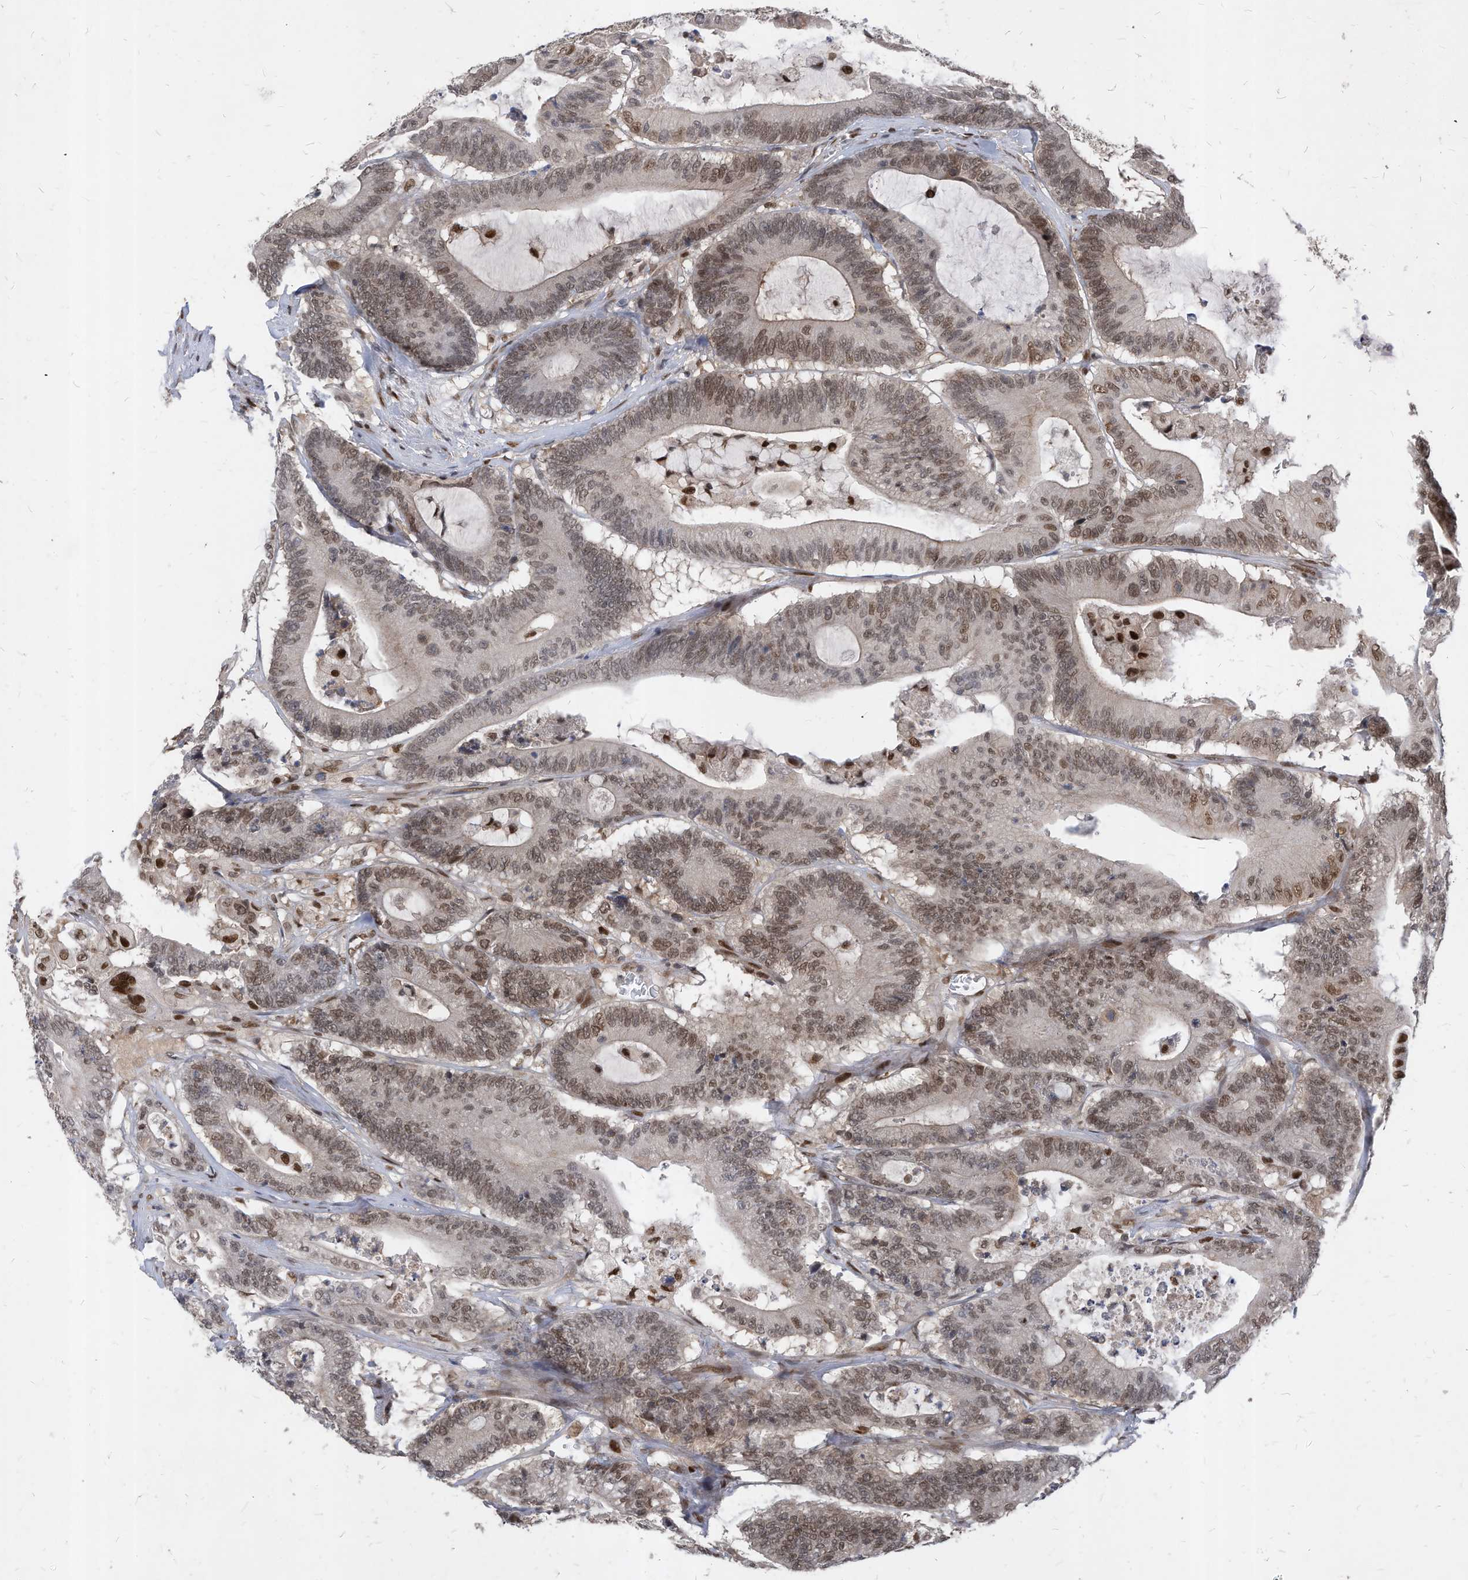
{"staining": {"intensity": "moderate", "quantity": ">75%", "location": "nuclear"}, "tissue": "colorectal cancer", "cell_type": "Tumor cells", "image_type": "cancer", "snomed": [{"axis": "morphology", "description": "Adenocarcinoma, NOS"}, {"axis": "topography", "description": "Colon"}], "caption": "Brown immunohistochemical staining in human colorectal cancer (adenocarcinoma) demonstrates moderate nuclear staining in about >75% of tumor cells. Immunohistochemistry stains the protein of interest in brown and the nuclei are stained blue.", "gene": "KPNB1", "patient": {"sex": "female", "age": 84}}